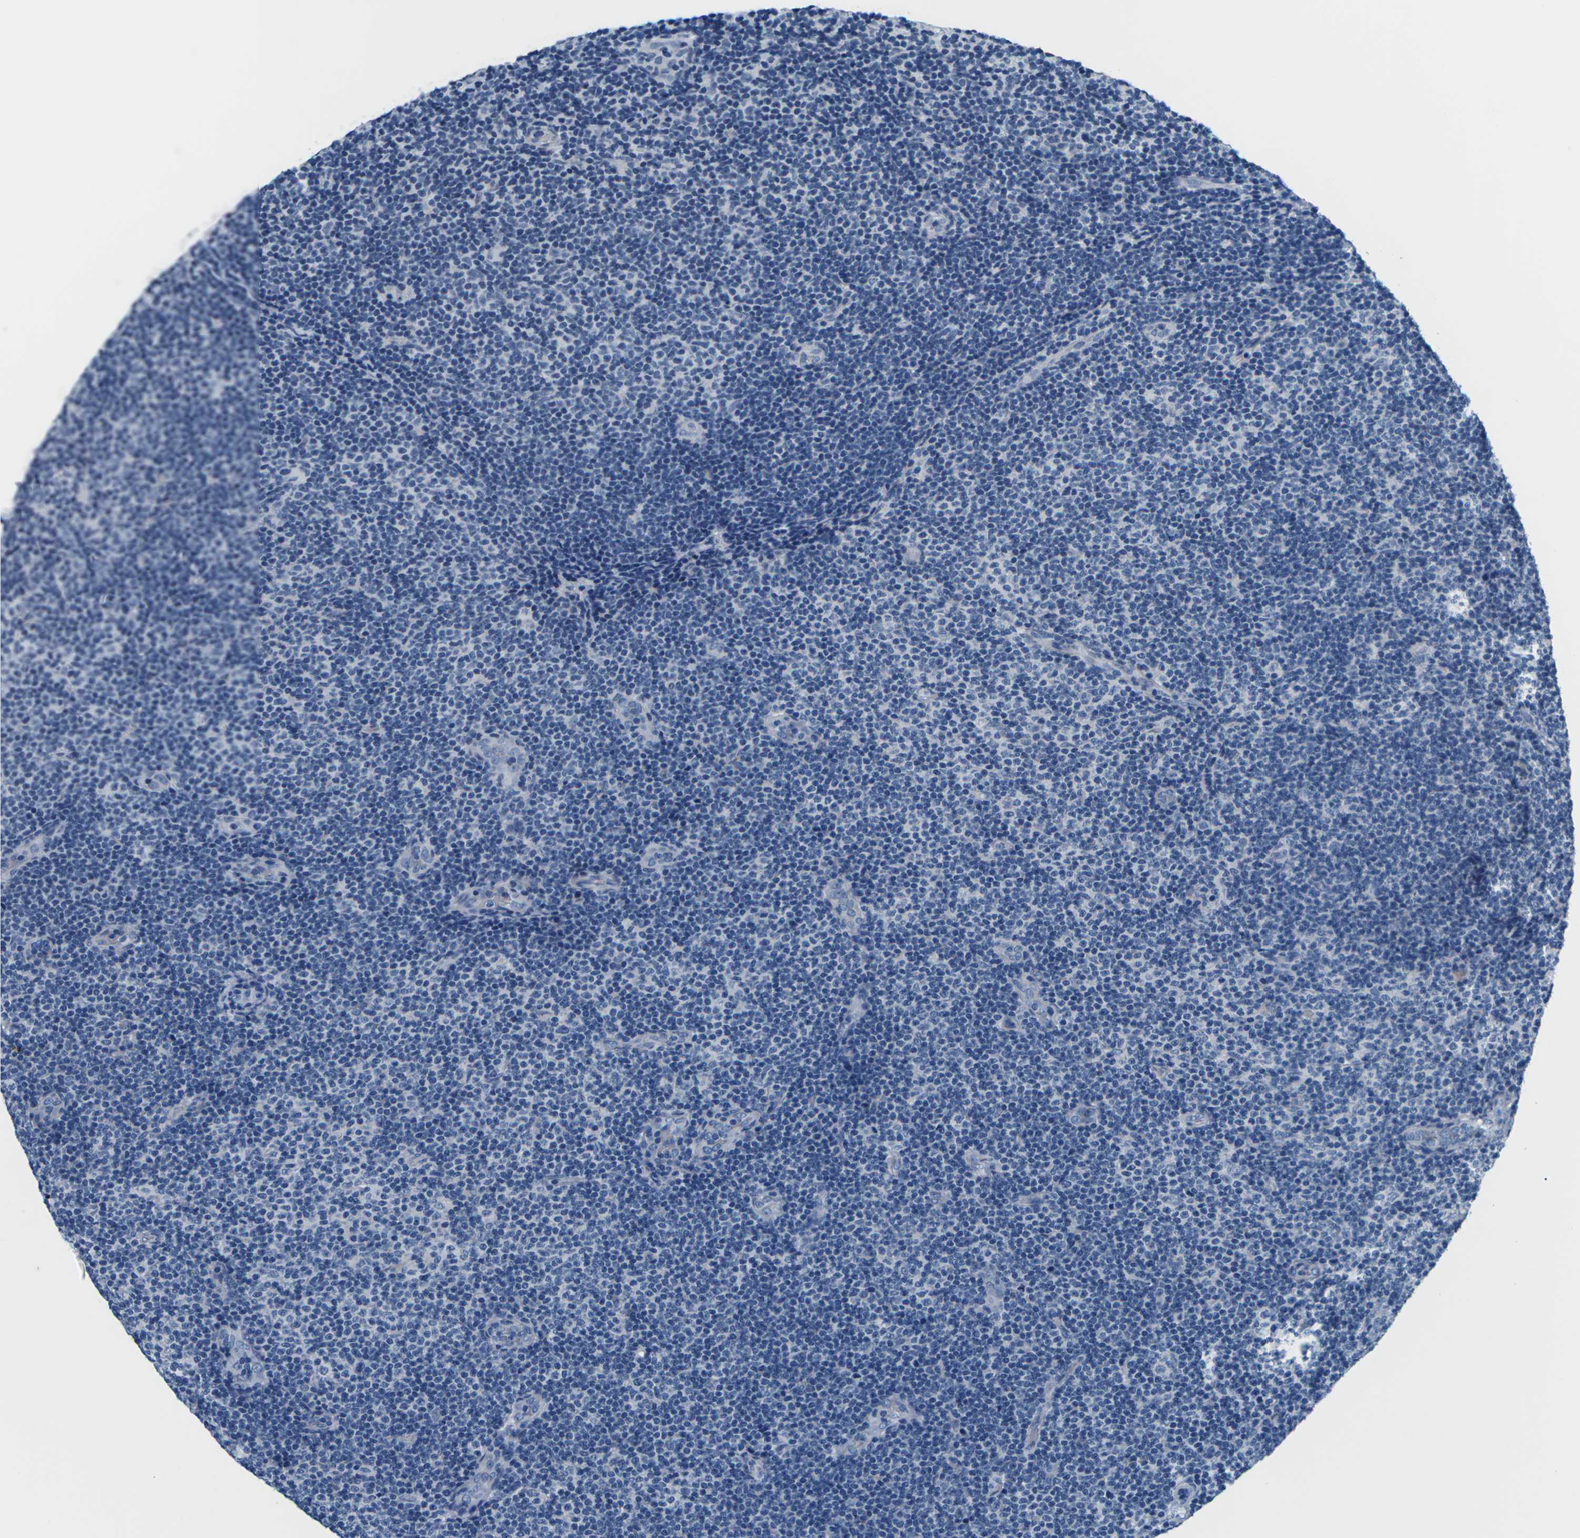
{"staining": {"intensity": "negative", "quantity": "none", "location": "none"}, "tissue": "lymphoma", "cell_type": "Tumor cells", "image_type": "cancer", "snomed": [{"axis": "morphology", "description": "Malignant lymphoma, non-Hodgkin's type, Low grade"}, {"axis": "topography", "description": "Lymph node"}], "caption": "Tumor cells show no significant protein expression in lymphoma. The staining is performed using DAB brown chromogen with nuclei counter-stained in using hematoxylin.", "gene": "UMOD", "patient": {"sex": "male", "age": 83}}